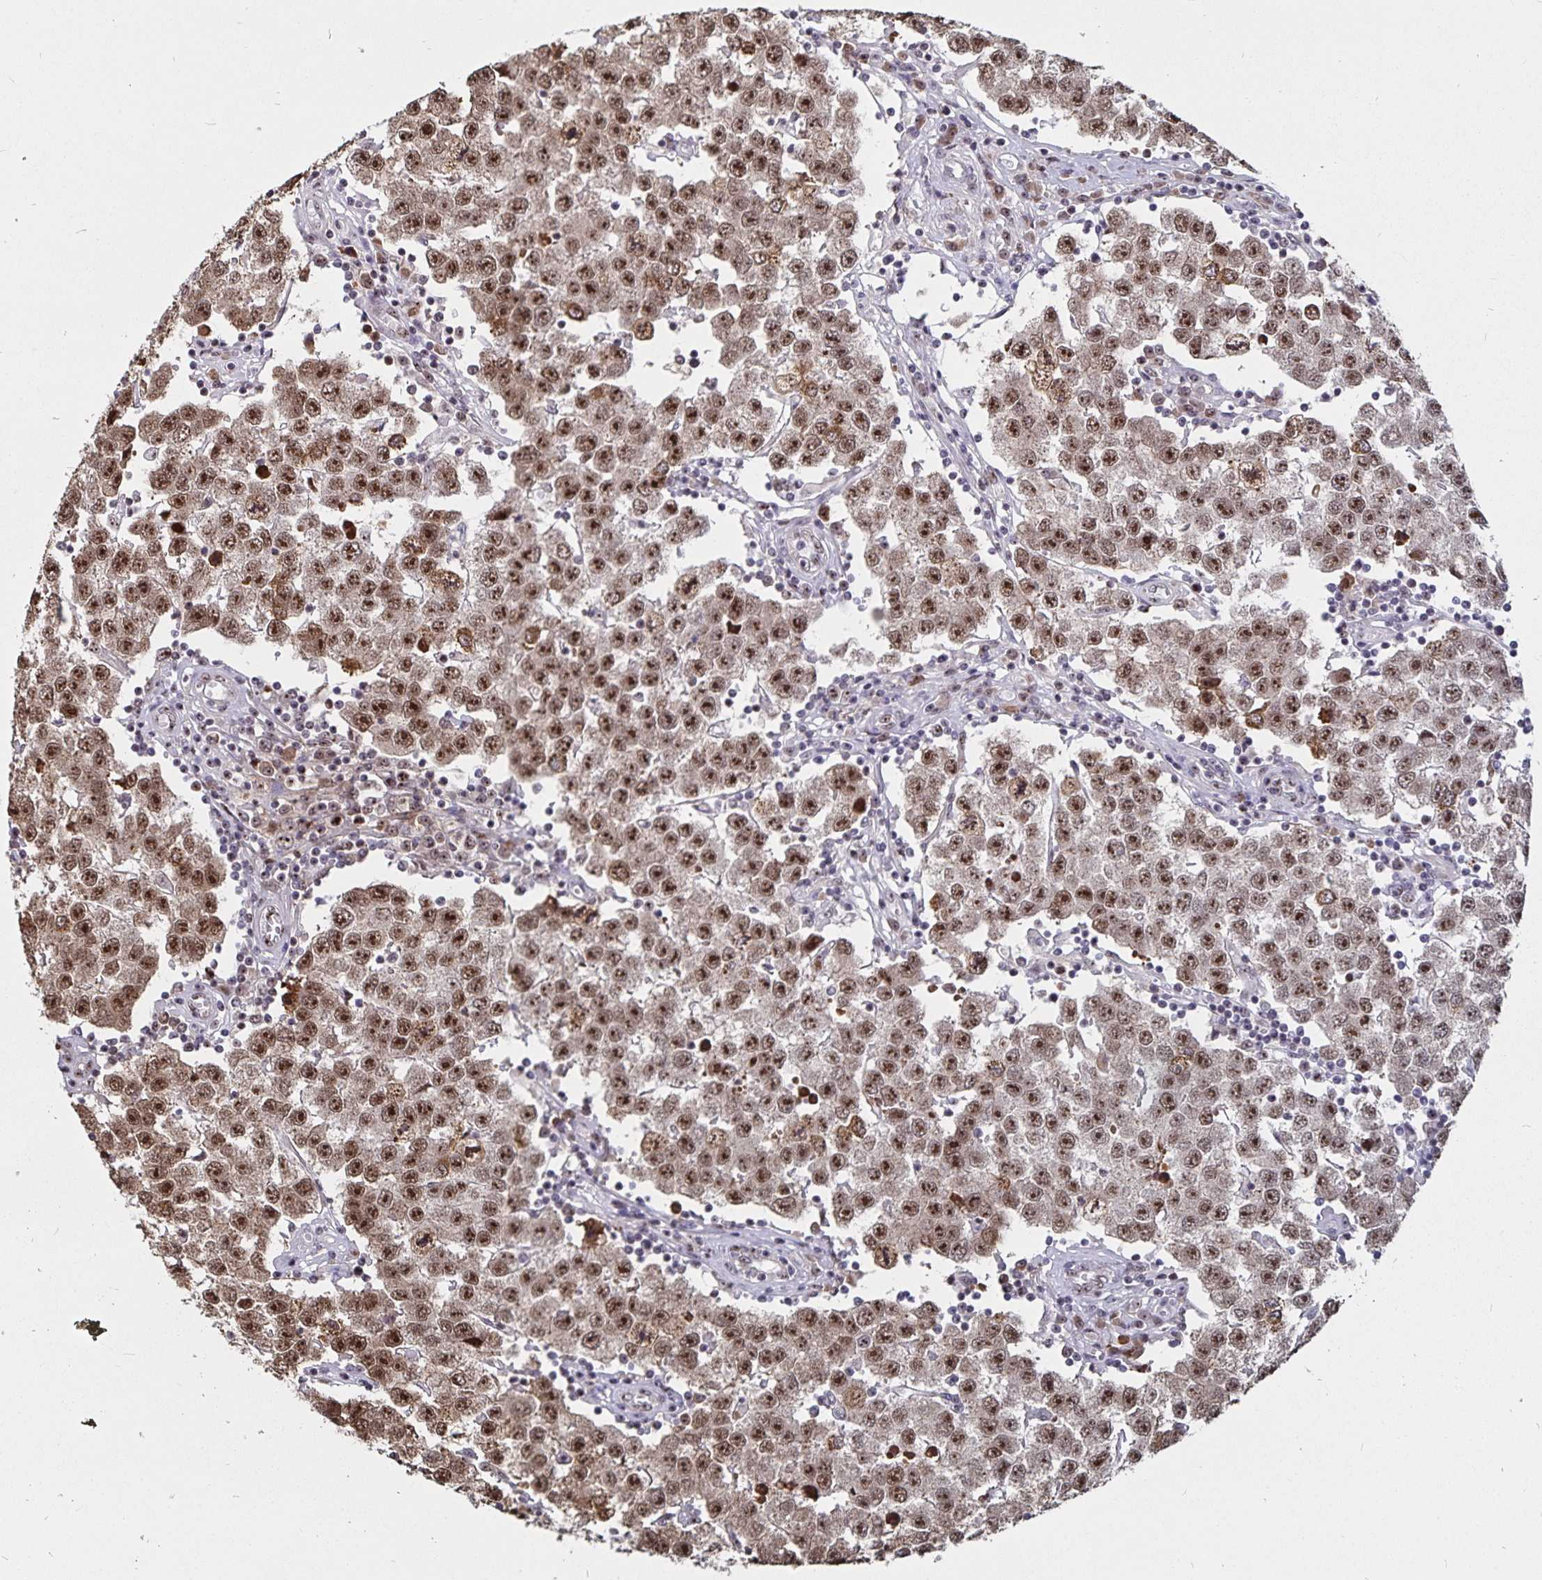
{"staining": {"intensity": "moderate", "quantity": ">75%", "location": "nuclear"}, "tissue": "testis cancer", "cell_type": "Tumor cells", "image_type": "cancer", "snomed": [{"axis": "morphology", "description": "Seminoma, NOS"}, {"axis": "topography", "description": "Testis"}], "caption": "Immunohistochemical staining of seminoma (testis) displays medium levels of moderate nuclear protein staining in approximately >75% of tumor cells. (brown staining indicates protein expression, while blue staining denotes nuclei).", "gene": "LAS1L", "patient": {"sex": "male", "age": 34}}